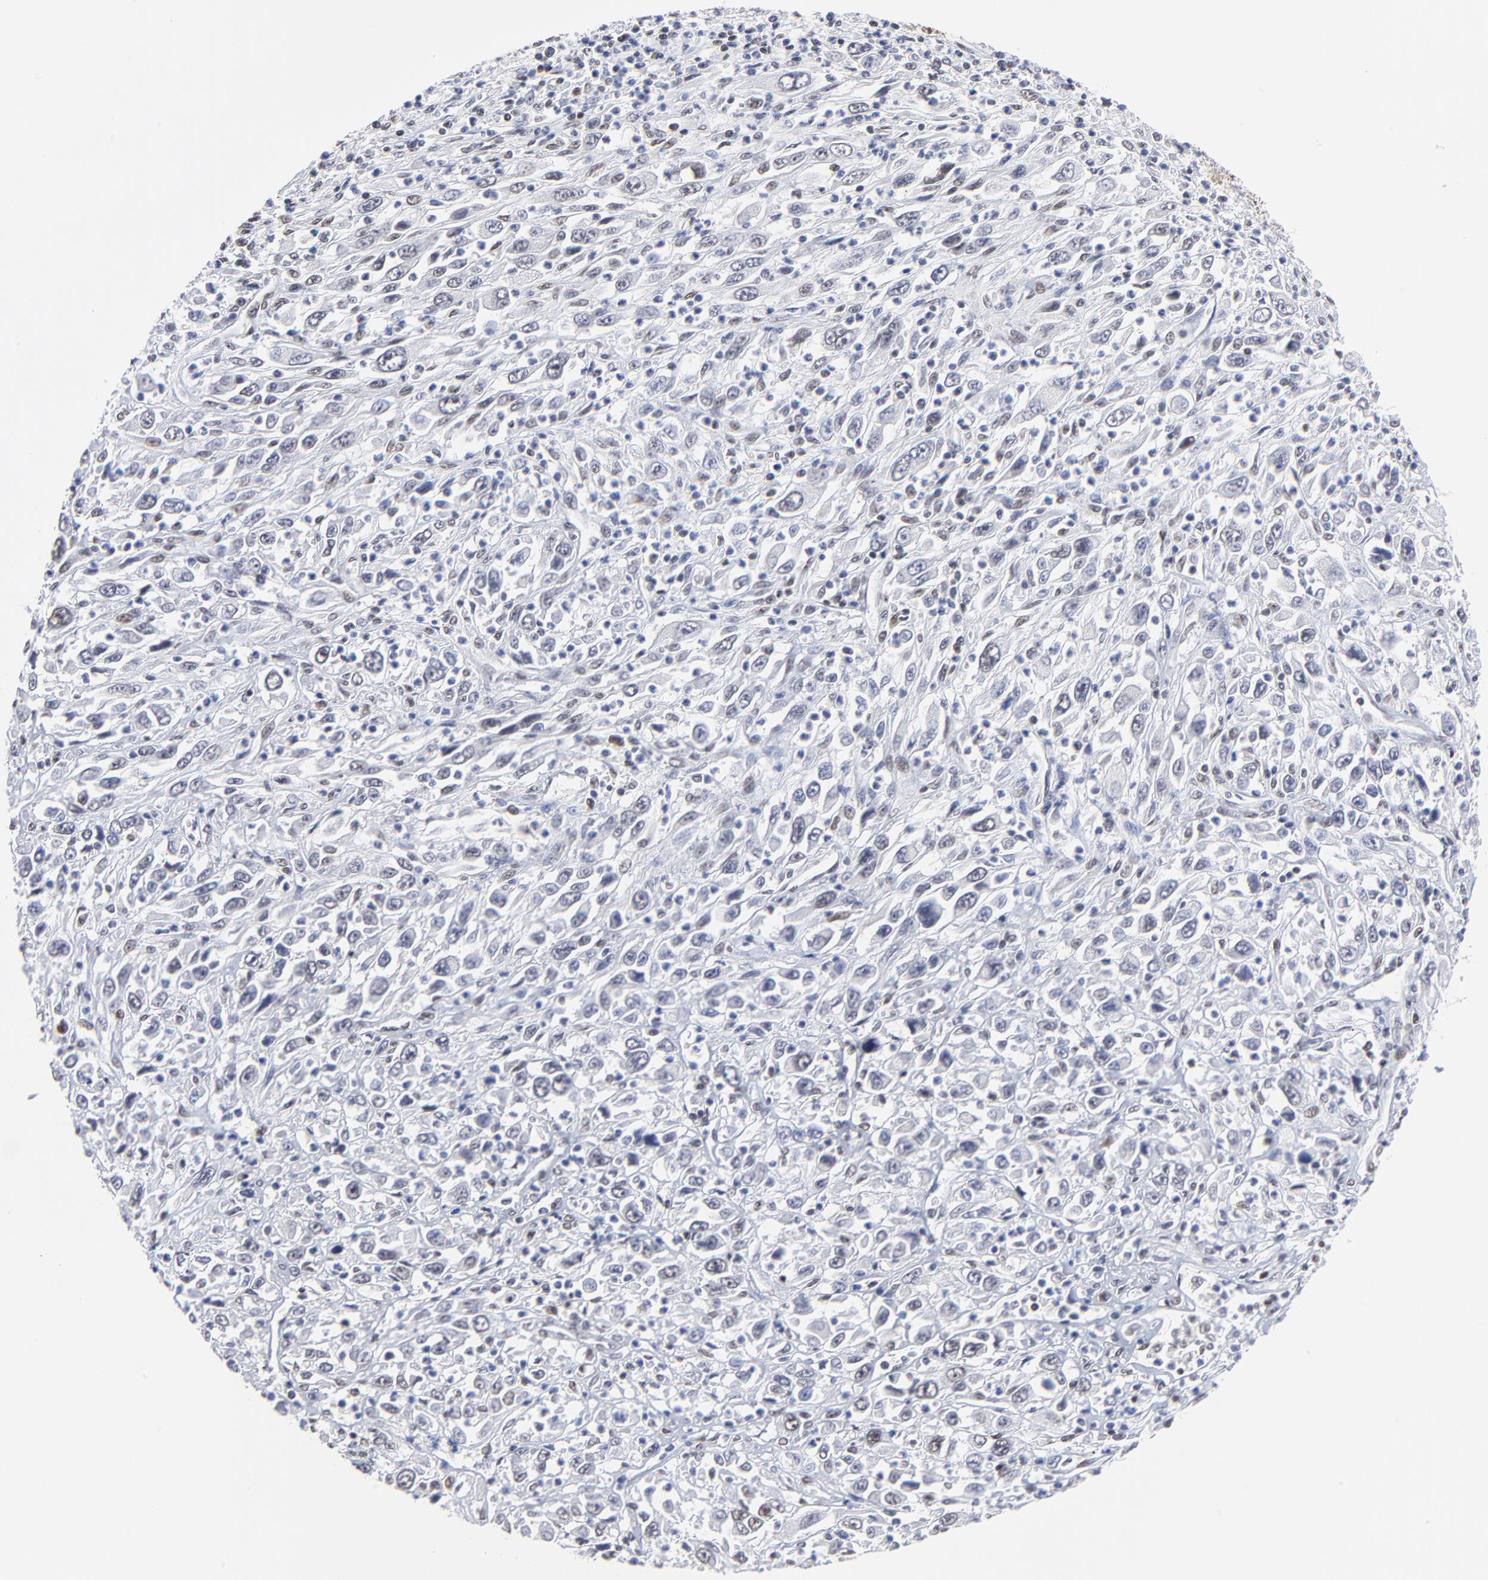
{"staining": {"intensity": "weak", "quantity": "<25%", "location": "nuclear"}, "tissue": "melanoma", "cell_type": "Tumor cells", "image_type": "cancer", "snomed": [{"axis": "morphology", "description": "Malignant melanoma, Metastatic site"}, {"axis": "topography", "description": "Skin"}], "caption": "High power microscopy photomicrograph of an IHC histopathology image of malignant melanoma (metastatic site), revealing no significant staining in tumor cells.", "gene": "ZMYM3", "patient": {"sex": "female", "age": 56}}